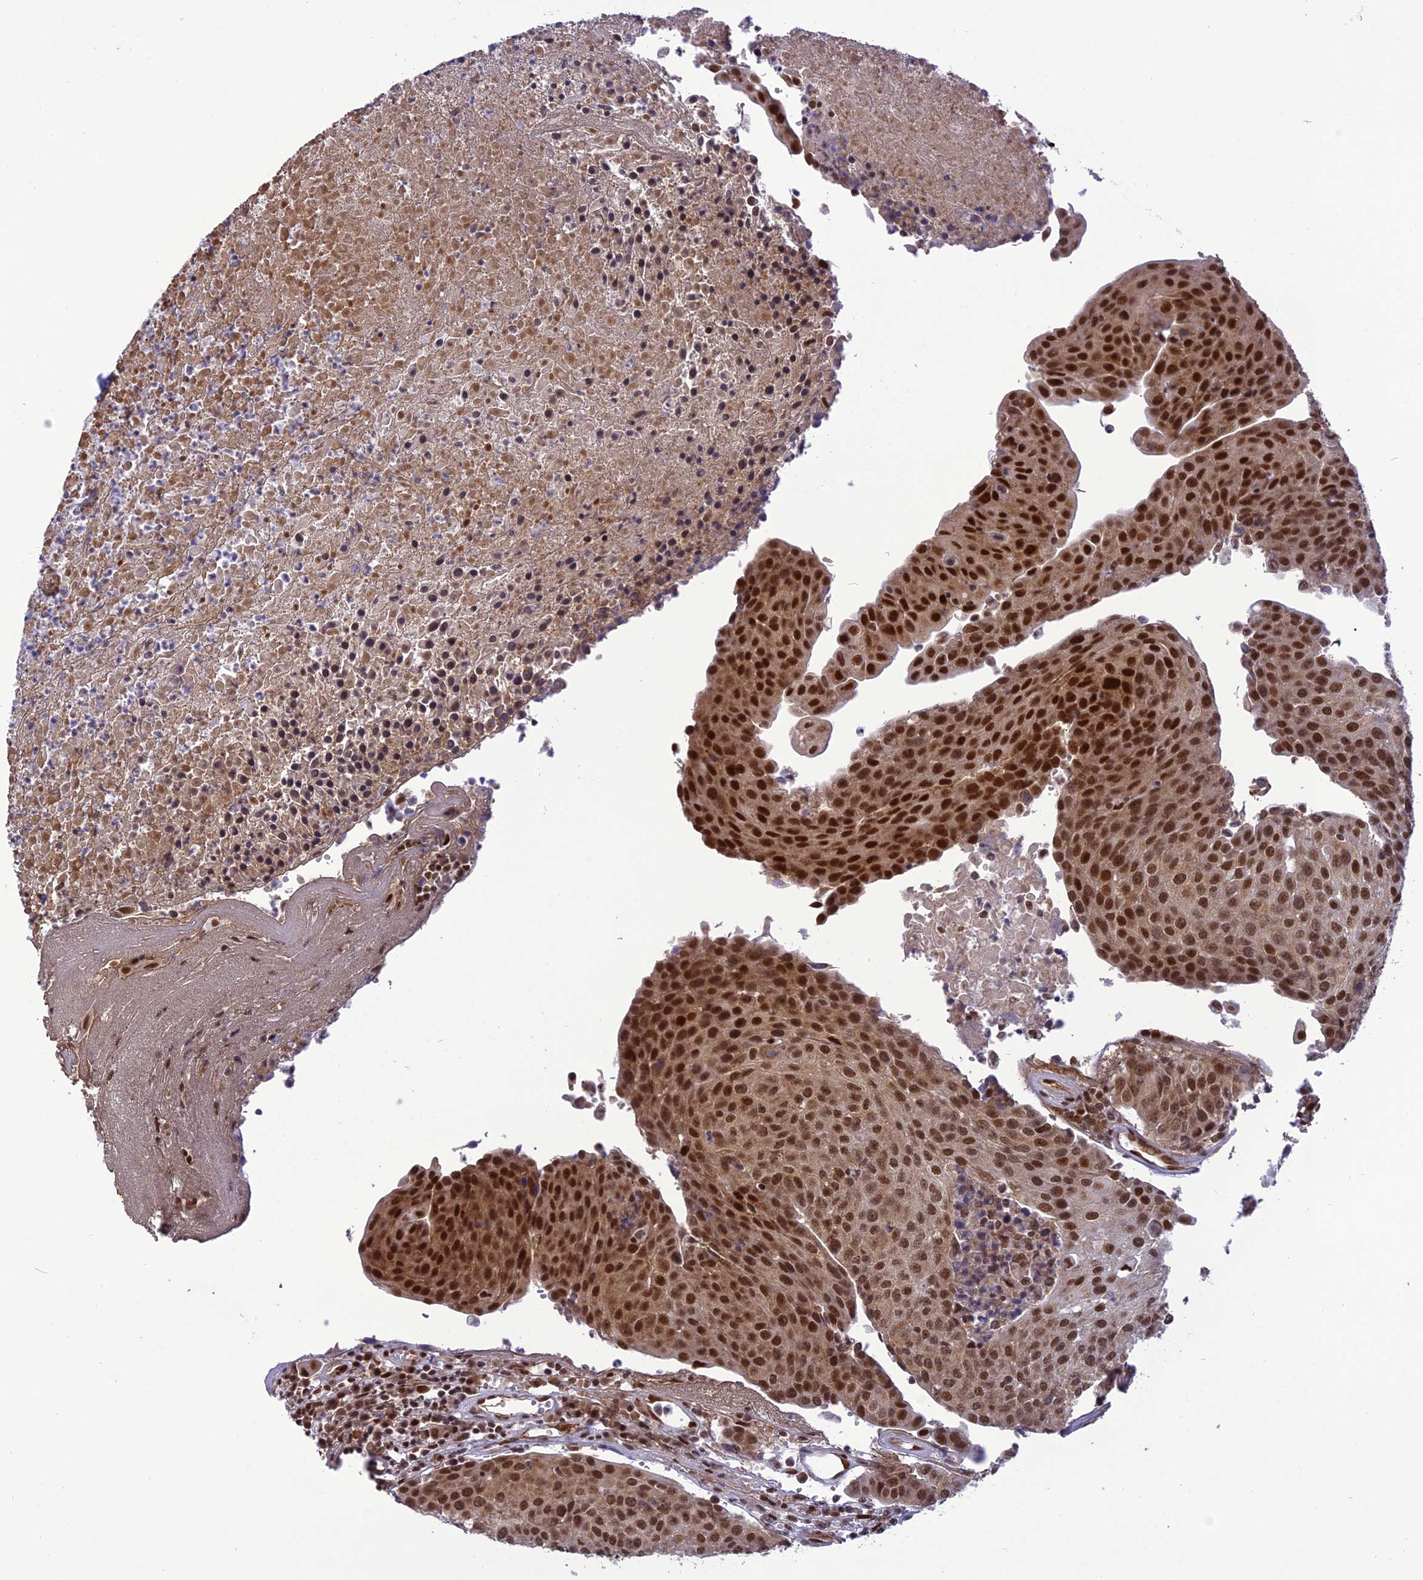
{"staining": {"intensity": "strong", "quantity": ">75%", "location": "nuclear"}, "tissue": "urothelial cancer", "cell_type": "Tumor cells", "image_type": "cancer", "snomed": [{"axis": "morphology", "description": "Urothelial carcinoma, High grade"}, {"axis": "topography", "description": "Urinary bladder"}], "caption": "Urothelial carcinoma (high-grade) tissue displays strong nuclear expression in approximately >75% of tumor cells", "gene": "DDX1", "patient": {"sex": "female", "age": 85}}